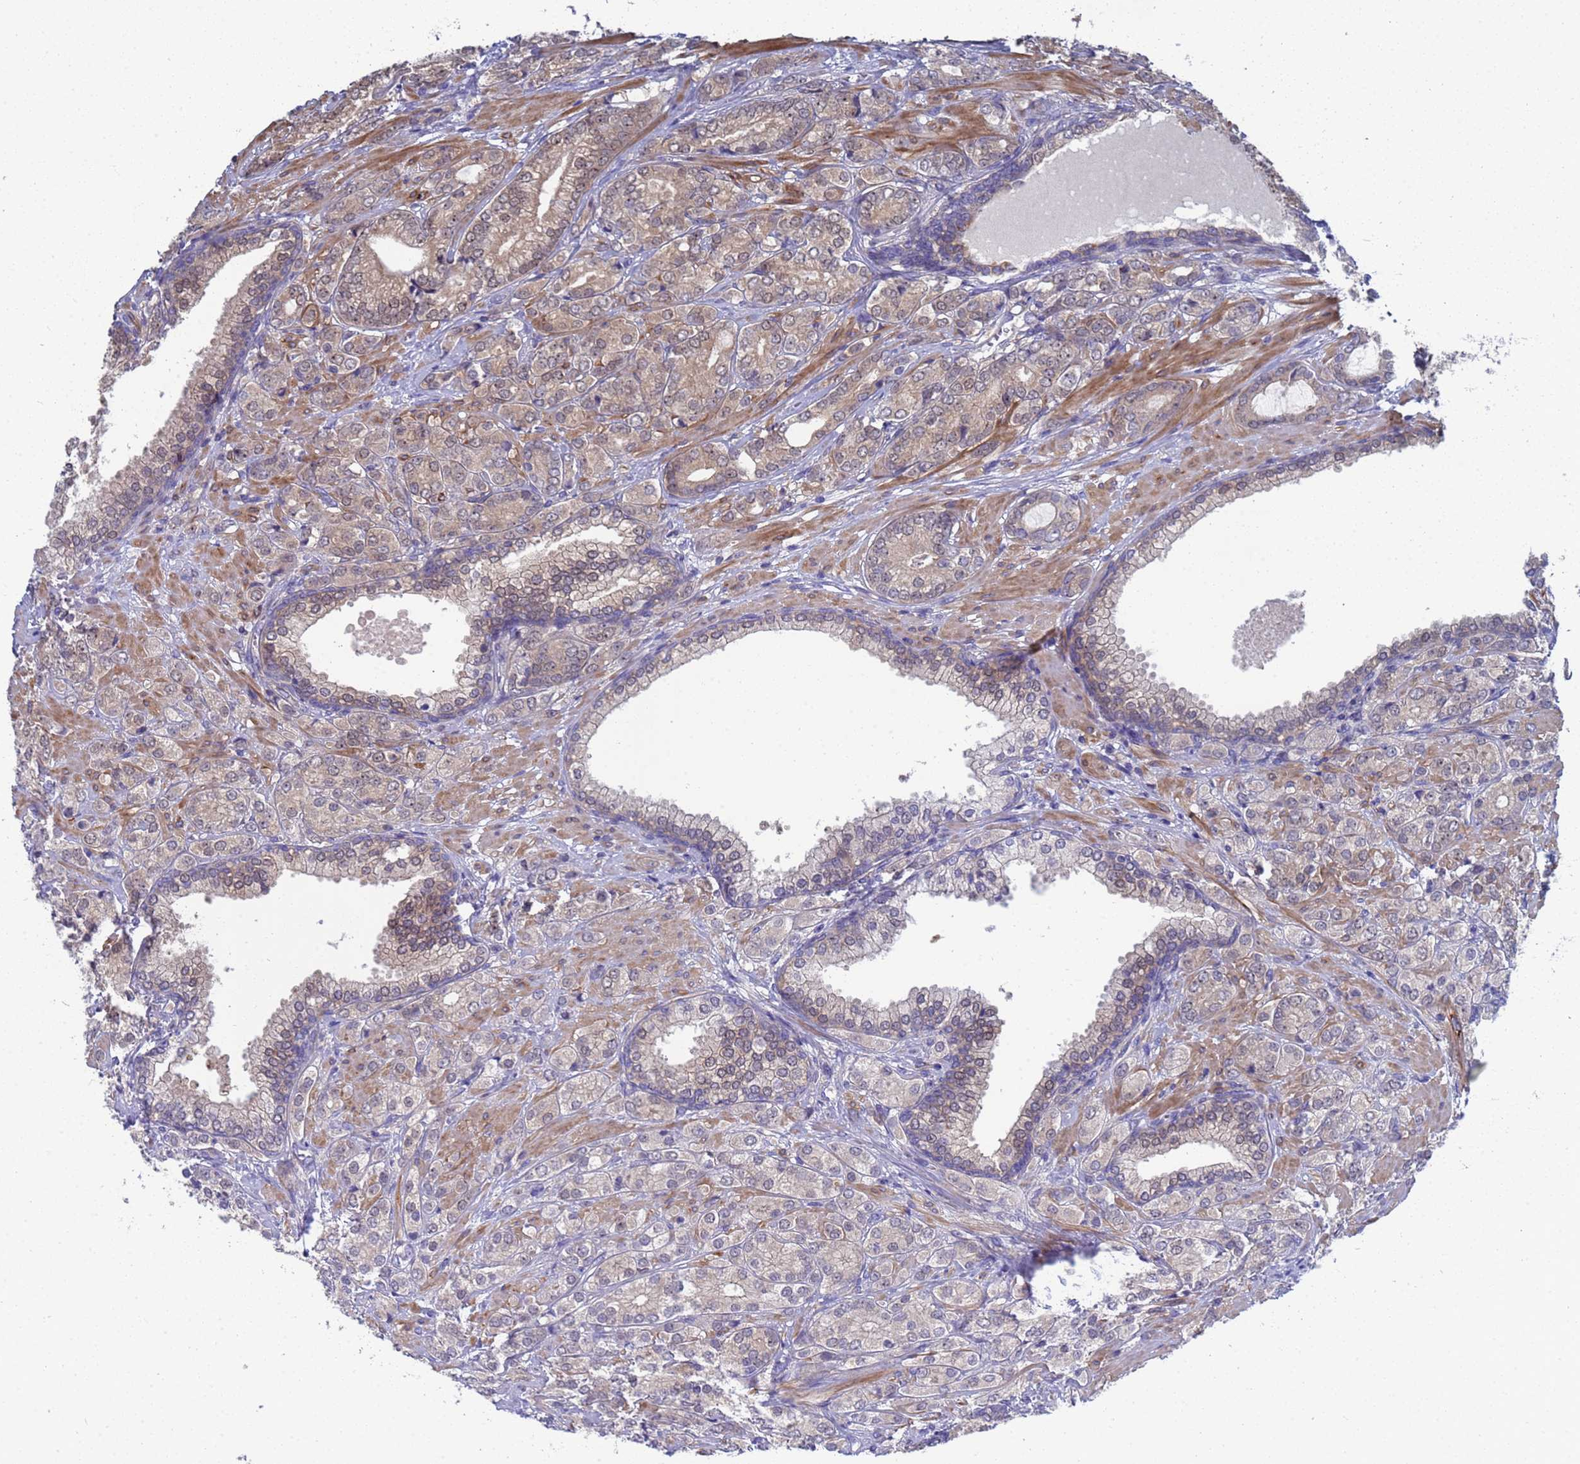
{"staining": {"intensity": "weak", "quantity": "25%-75%", "location": "cytoplasmic/membranous"}, "tissue": "prostate cancer", "cell_type": "Tumor cells", "image_type": "cancer", "snomed": [{"axis": "morphology", "description": "Adenocarcinoma, High grade"}, {"axis": "topography", "description": "Prostate"}], "caption": "An image of prostate adenocarcinoma (high-grade) stained for a protein exhibits weak cytoplasmic/membranous brown staining in tumor cells. (DAB (3,3'-diaminobenzidine) = brown stain, brightfield microscopy at high magnification).", "gene": "ENOSF1", "patient": {"sex": "male", "age": 60}}